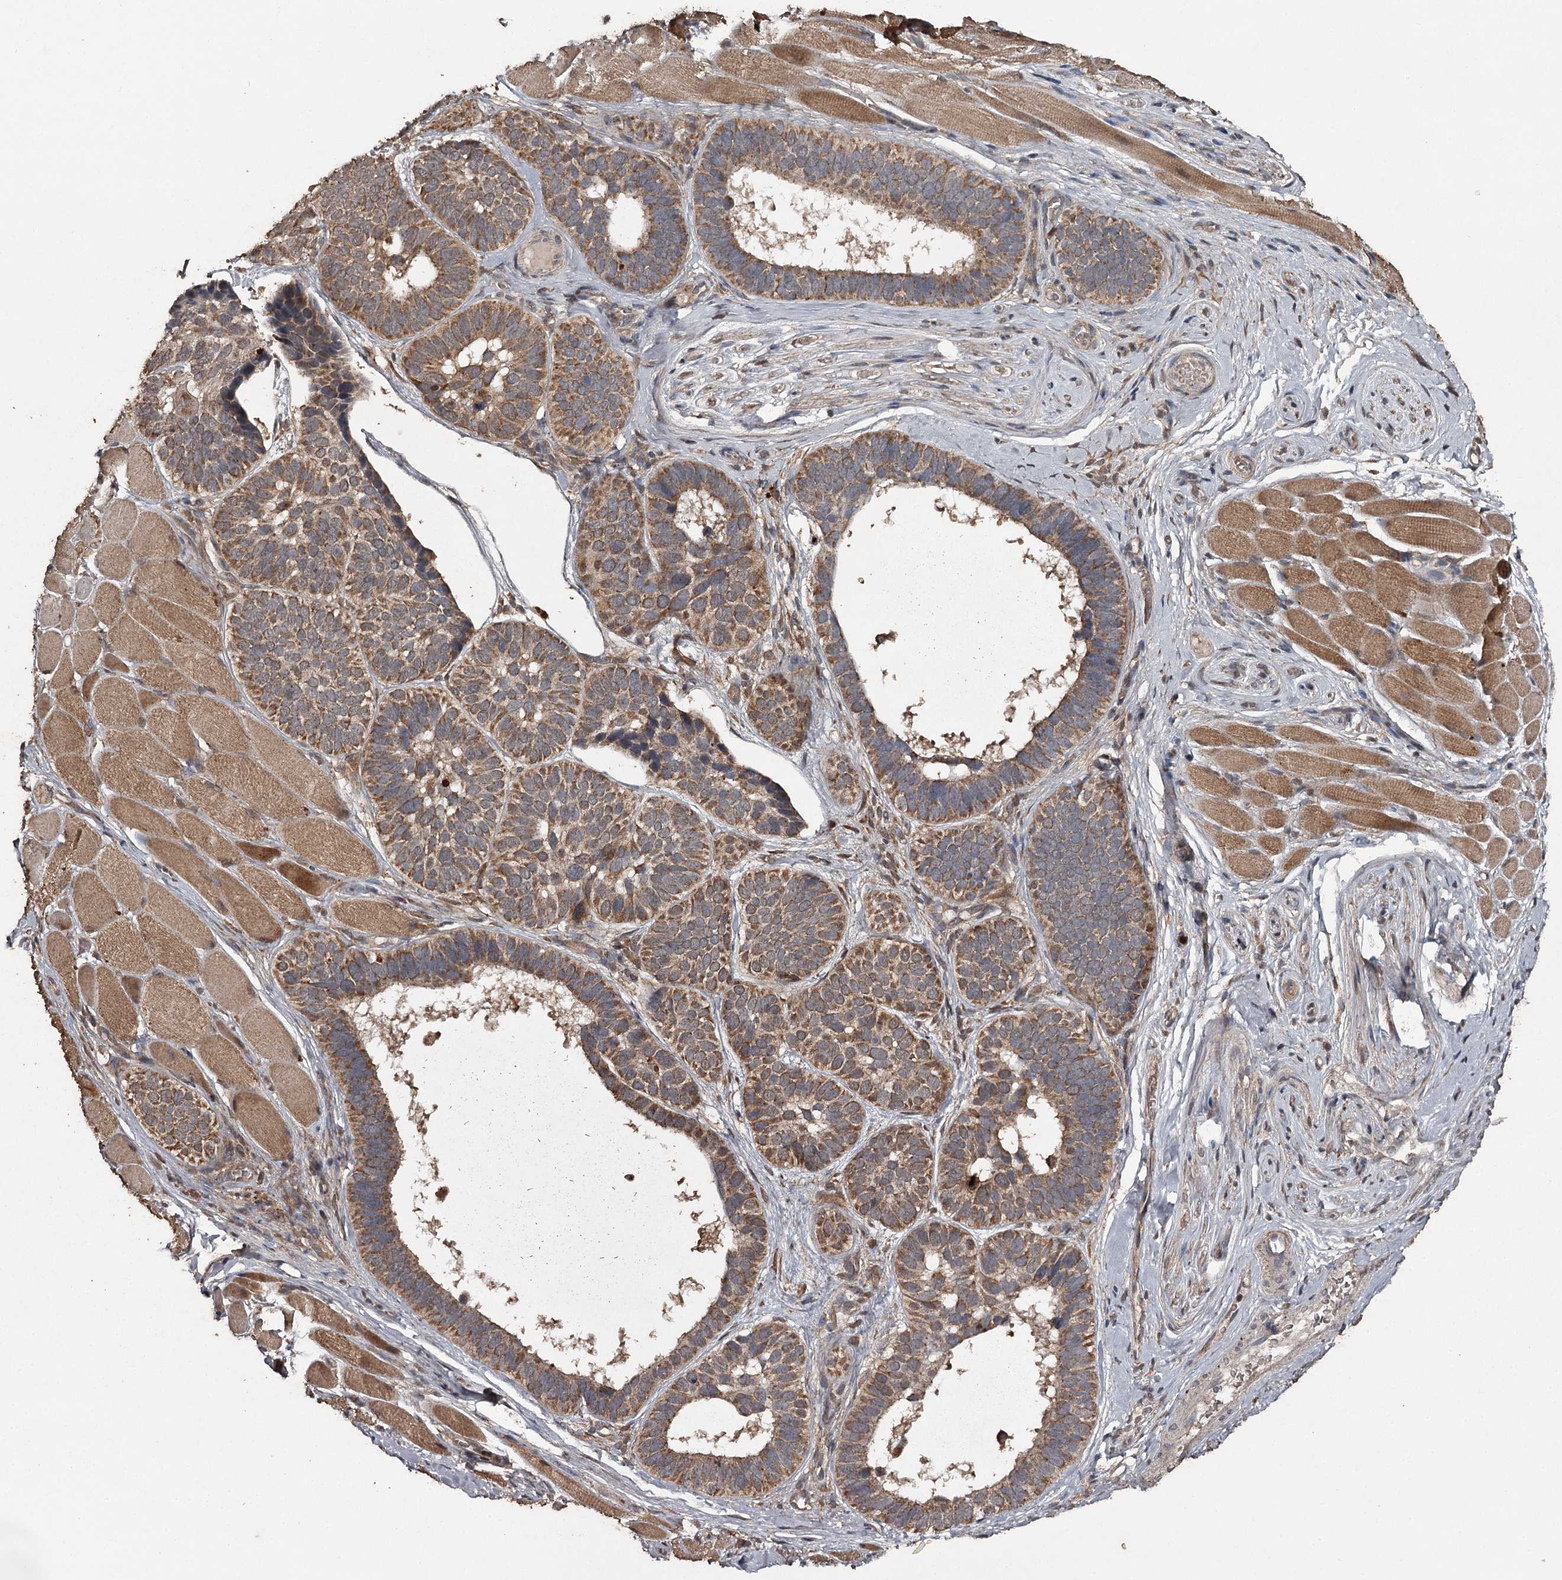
{"staining": {"intensity": "moderate", "quantity": ">75%", "location": "cytoplasmic/membranous"}, "tissue": "skin cancer", "cell_type": "Tumor cells", "image_type": "cancer", "snomed": [{"axis": "morphology", "description": "Basal cell carcinoma"}, {"axis": "topography", "description": "Skin"}], "caption": "Immunohistochemistry of human skin cancer (basal cell carcinoma) shows medium levels of moderate cytoplasmic/membranous expression in approximately >75% of tumor cells. The protein is shown in brown color, while the nuclei are stained blue.", "gene": "WIPI1", "patient": {"sex": "male", "age": 62}}